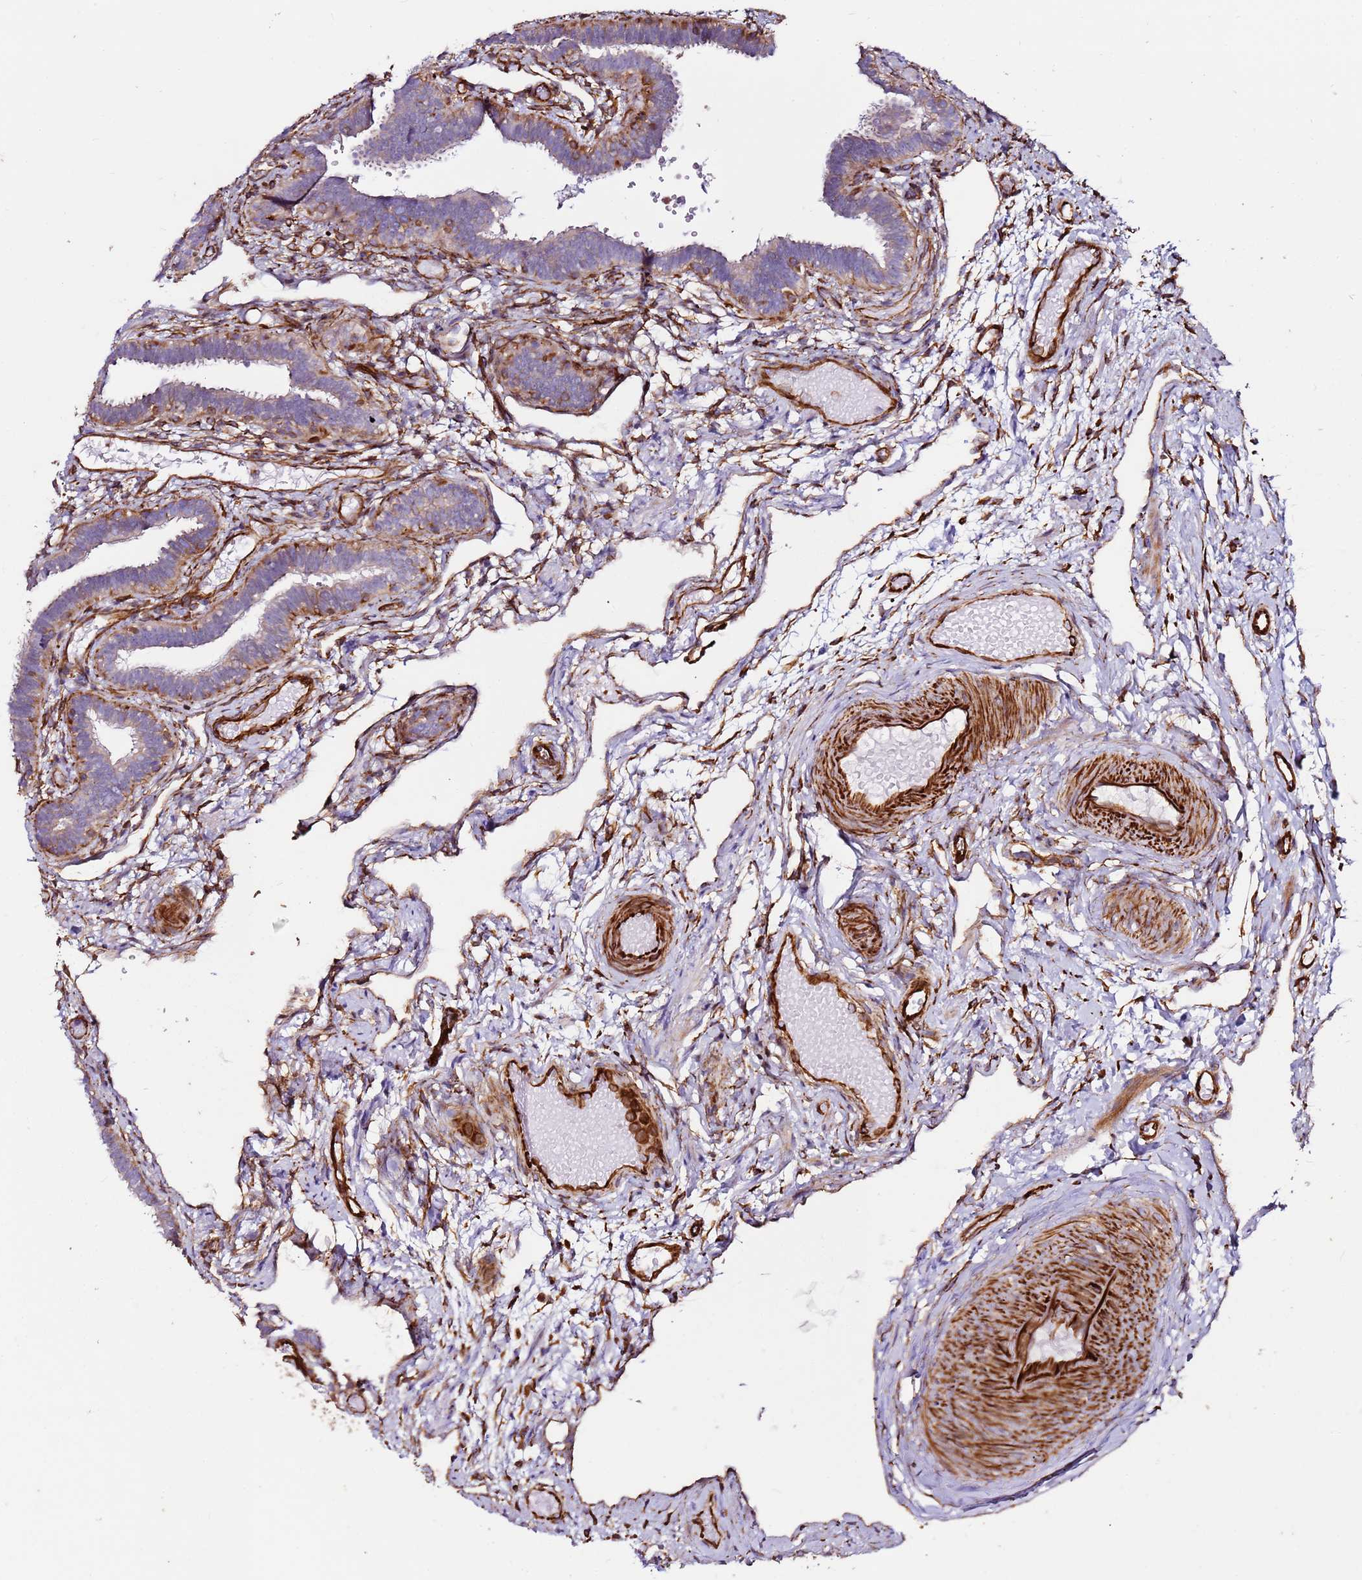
{"staining": {"intensity": "strong", "quantity": "25%-75%", "location": "cytoplasmic/membranous"}, "tissue": "fallopian tube", "cell_type": "Glandular cells", "image_type": "normal", "snomed": [{"axis": "morphology", "description": "Normal tissue, NOS"}, {"axis": "topography", "description": "Fallopian tube"}], "caption": "Glandular cells reveal high levels of strong cytoplasmic/membranous expression in about 25%-75% of cells in benign fallopian tube.", "gene": "MRGPRE", "patient": {"sex": "female", "age": 37}}